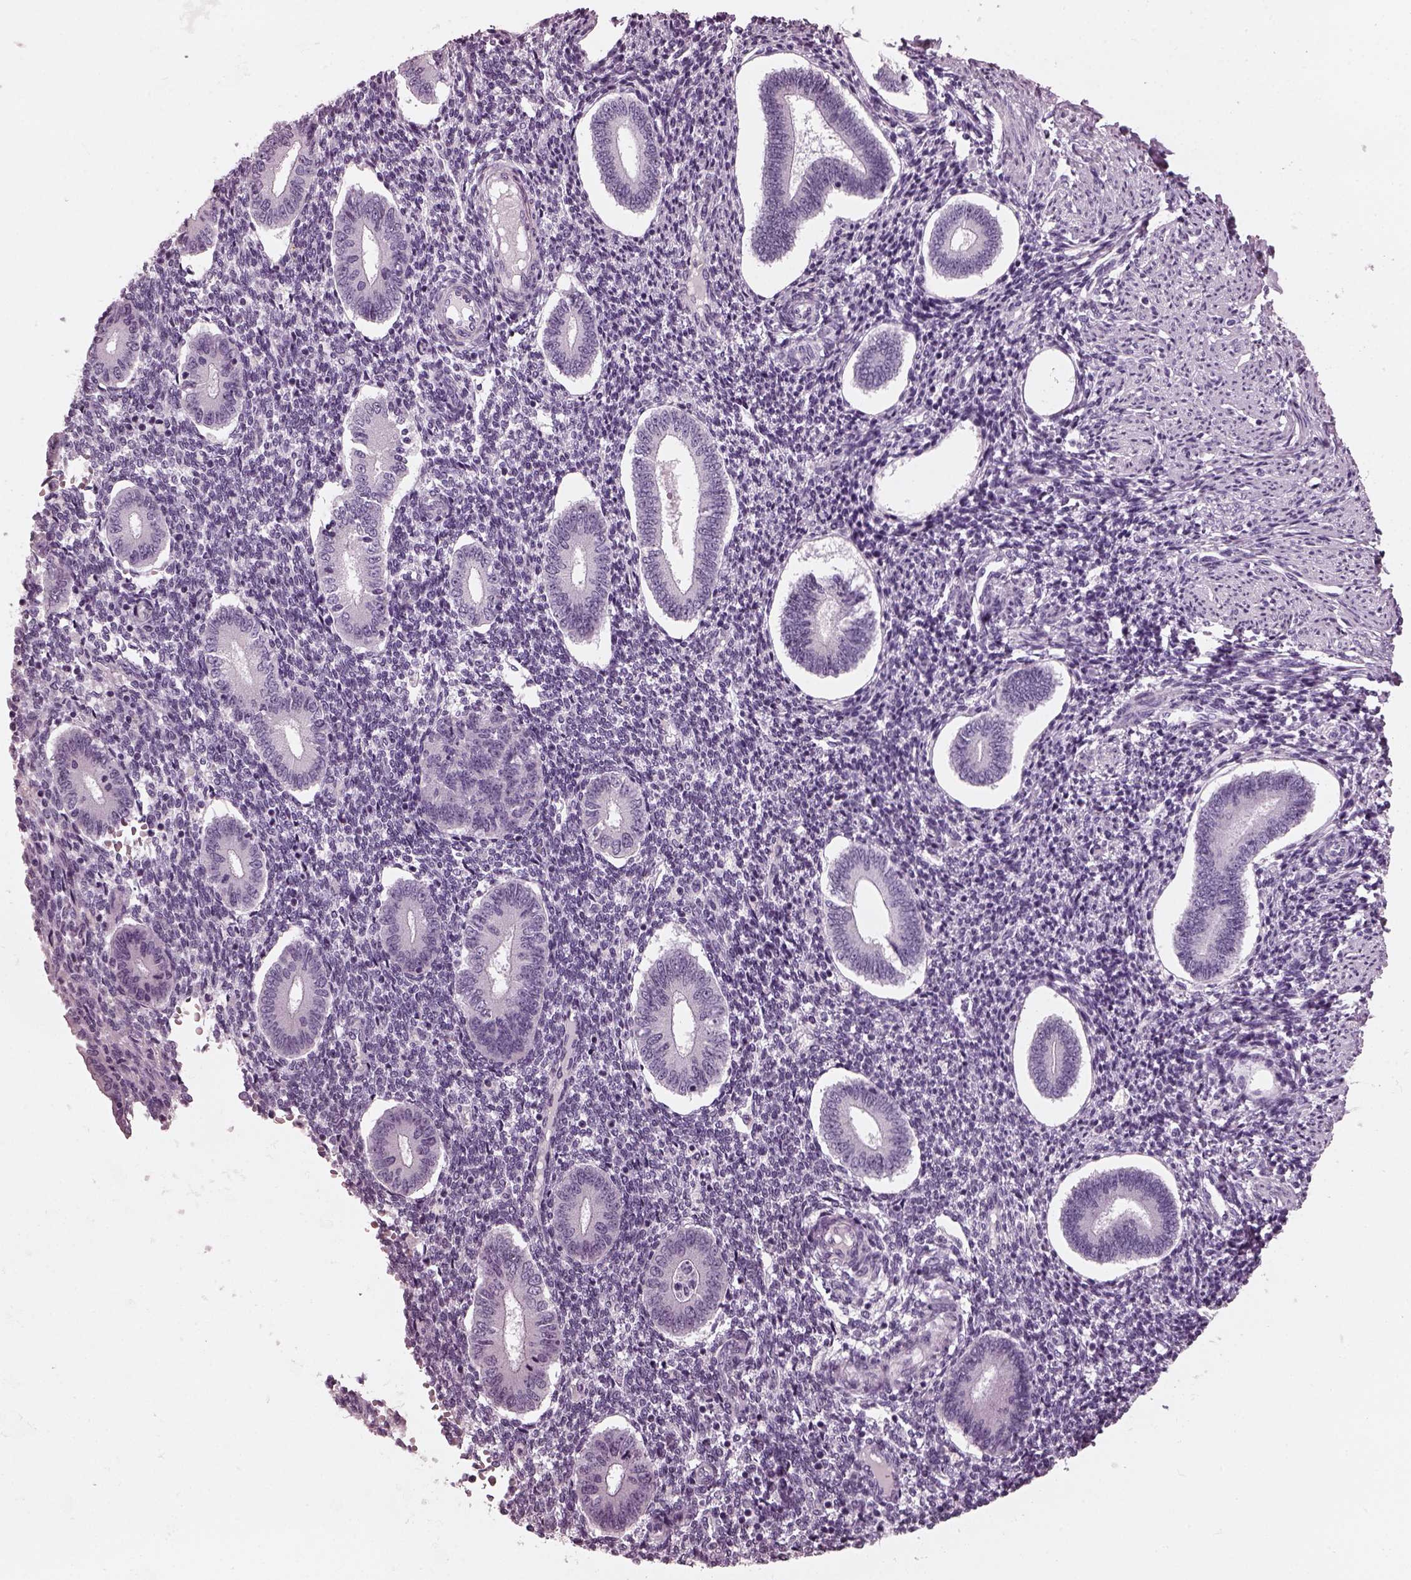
{"staining": {"intensity": "negative", "quantity": "none", "location": "none"}, "tissue": "endometrium", "cell_type": "Cells in endometrial stroma", "image_type": "normal", "snomed": [{"axis": "morphology", "description": "Normal tissue, NOS"}, {"axis": "topography", "description": "Endometrium"}], "caption": "Normal endometrium was stained to show a protein in brown. There is no significant expression in cells in endometrial stroma. (Stains: DAB IHC with hematoxylin counter stain, Microscopy: brightfield microscopy at high magnification).", "gene": "RCVRN", "patient": {"sex": "female", "age": 40}}